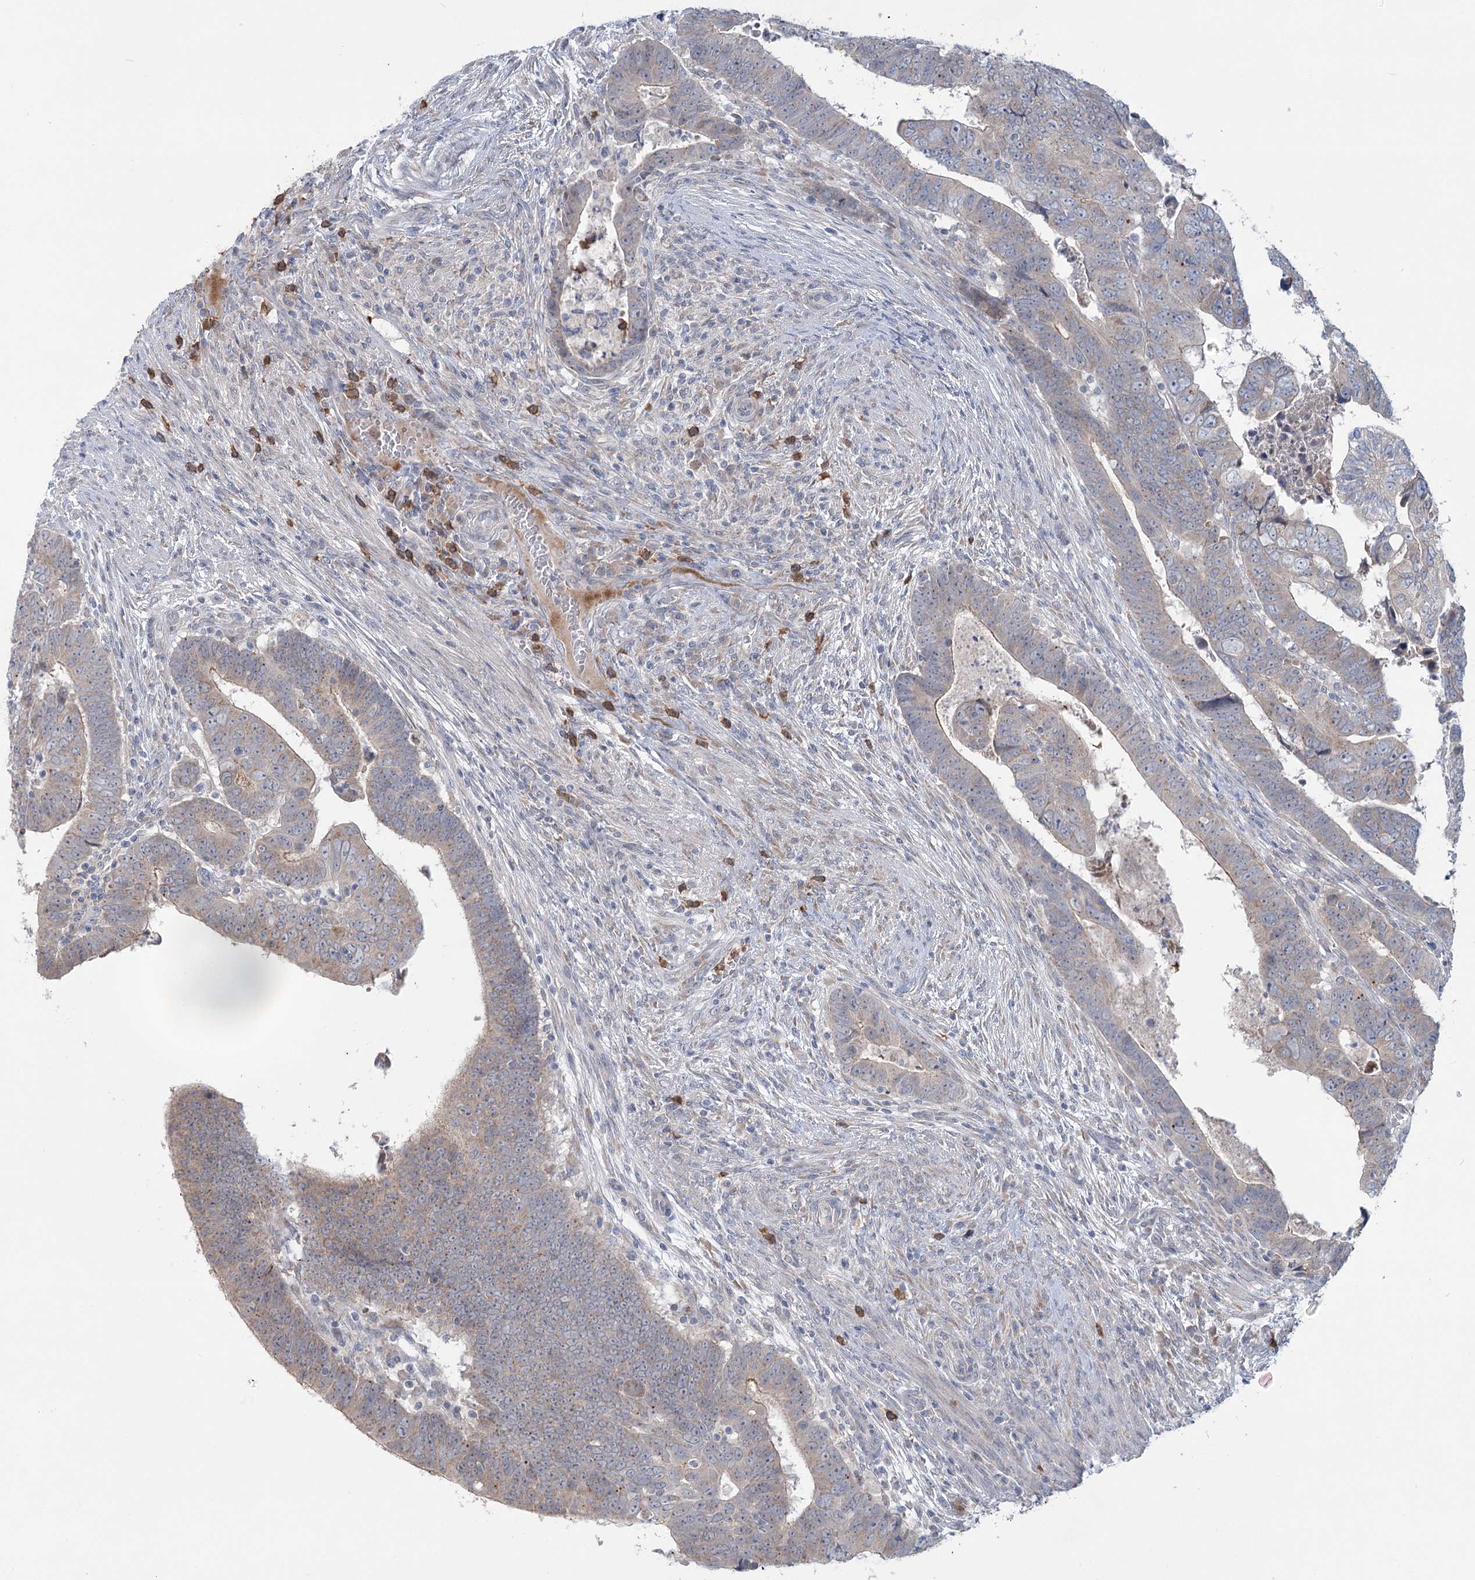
{"staining": {"intensity": "weak", "quantity": "<25%", "location": "cytoplasmic/membranous"}, "tissue": "colorectal cancer", "cell_type": "Tumor cells", "image_type": "cancer", "snomed": [{"axis": "morphology", "description": "Normal tissue, NOS"}, {"axis": "morphology", "description": "Adenocarcinoma, NOS"}, {"axis": "topography", "description": "Rectum"}], "caption": "IHC of colorectal cancer displays no staining in tumor cells.", "gene": "PLA2G12A", "patient": {"sex": "female", "age": 65}}